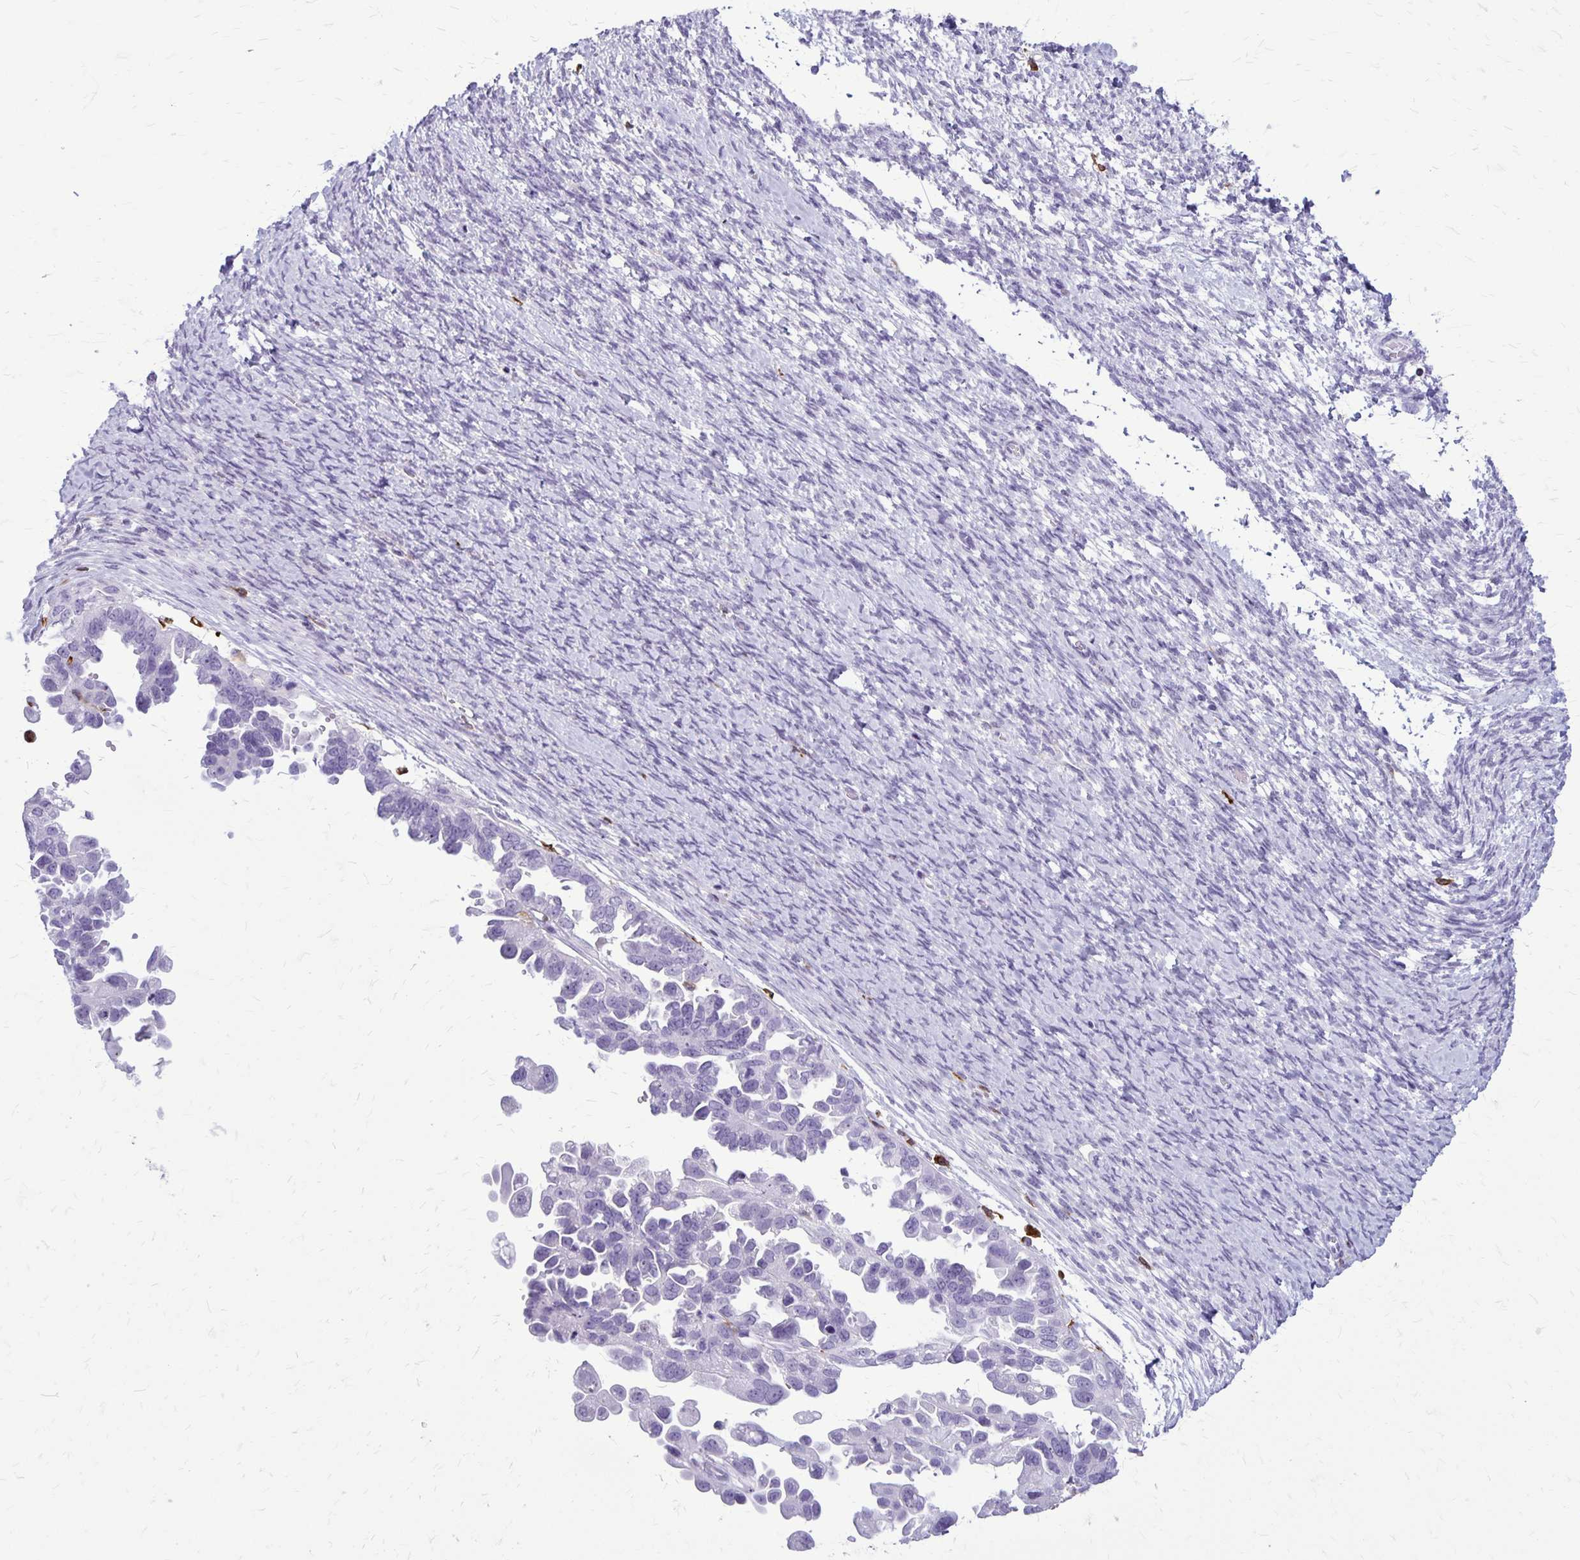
{"staining": {"intensity": "negative", "quantity": "none", "location": "none"}, "tissue": "ovarian cancer", "cell_type": "Tumor cells", "image_type": "cancer", "snomed": [{"axis": "morphology", "description": "Cystadenocarcinoma, serous, NOS"}, {"axis": "topography", "description": "Ovary"}], "caption": "An IHC photomicrograph of ovarian cancer (serous cystadenocarcinoma) is shown. There is no staining in tumor cells of ovarian cancer (serous cystadenocarcinoma).", "gene": "RTN1", "patient": {"sex": "female", "age": 53}}